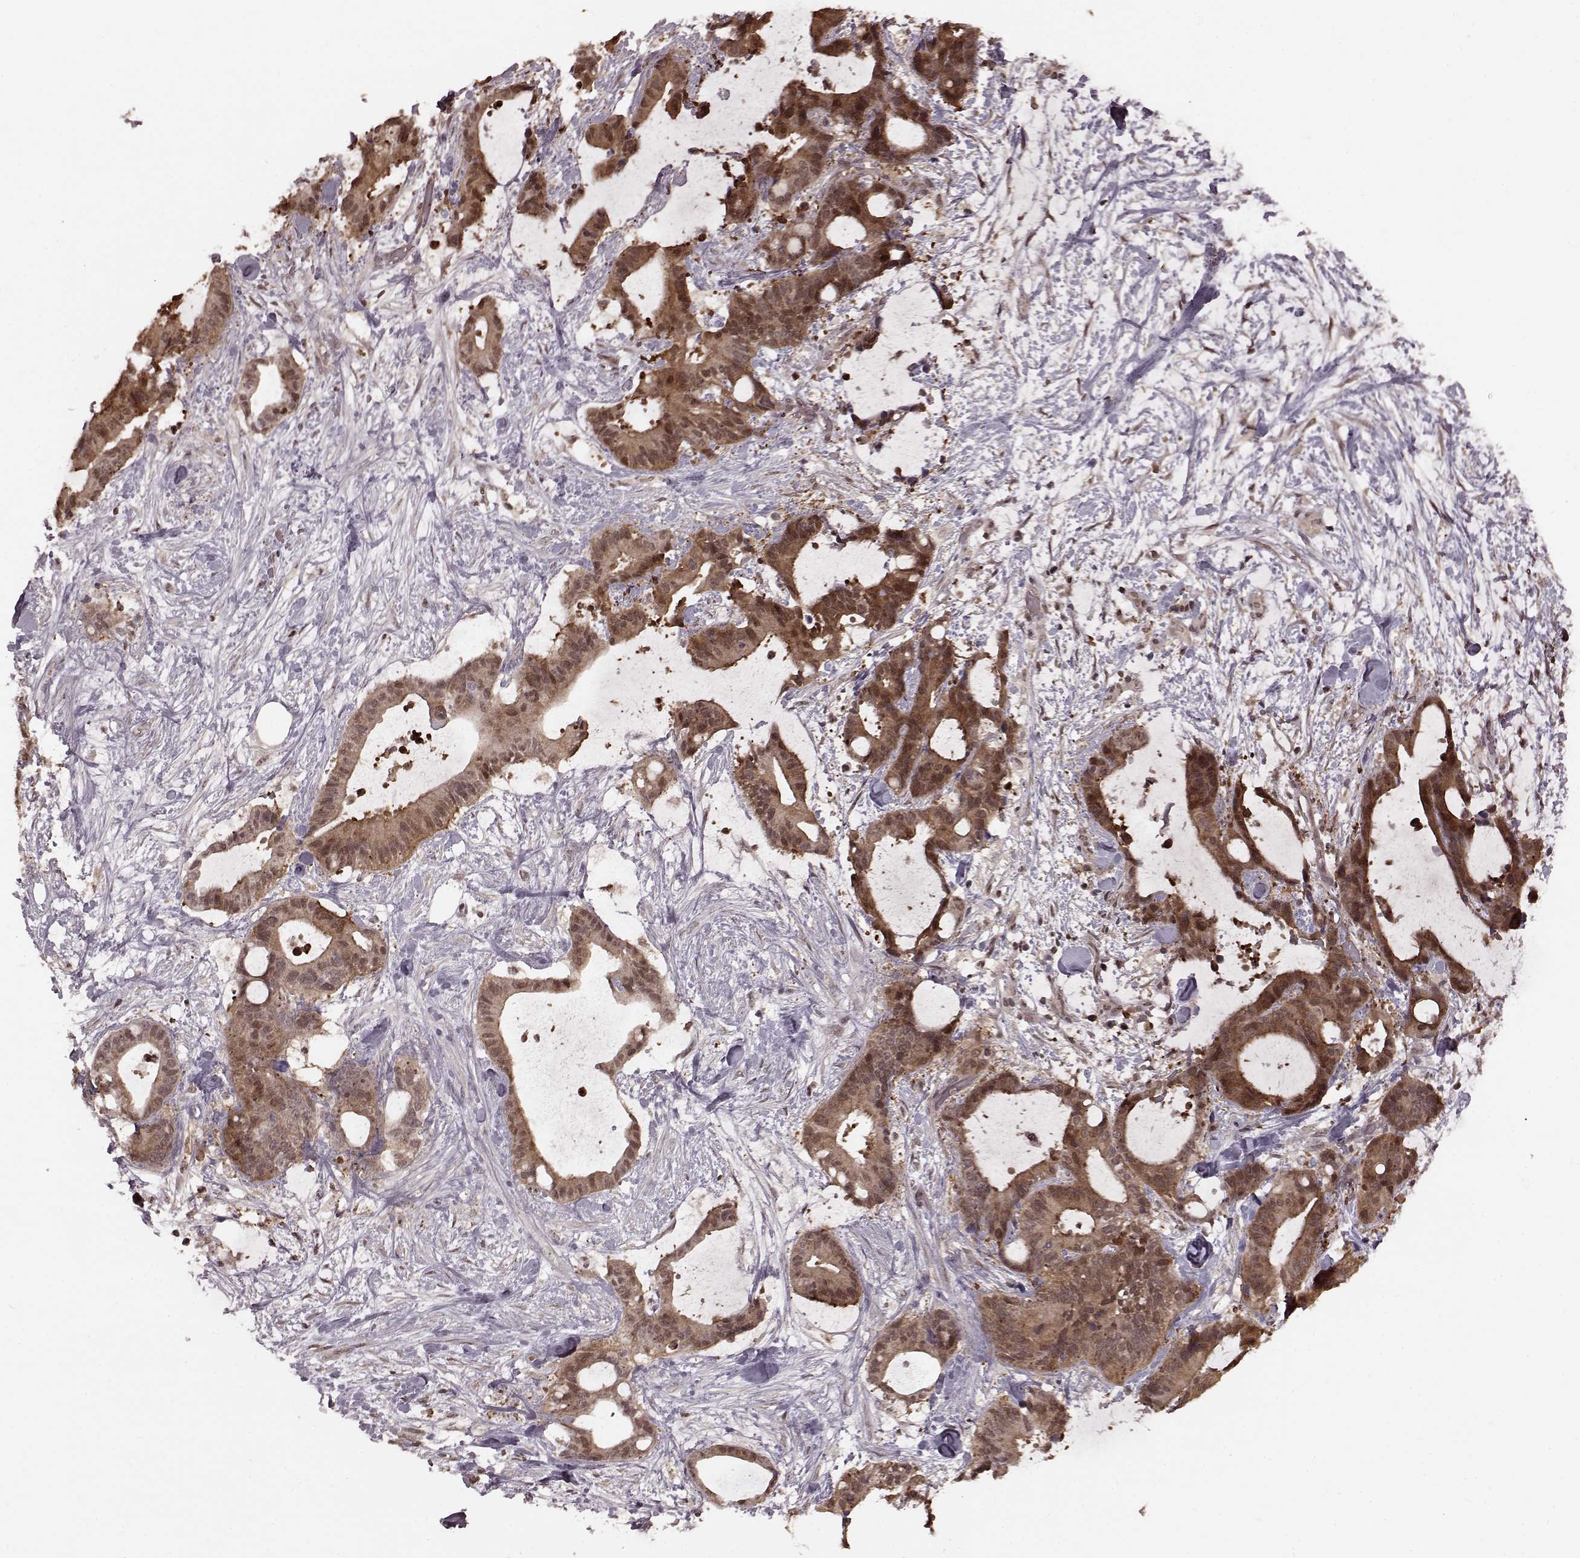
{"staining": {"intensity": "weak", "quantity": ">75%", "location": "cytoplasmic/membranous,nuclear"}, "tissue": "liver cancer", "cell_type": "Tumor cells", "image_type": "cancer", "snomed": [{"axis": "morphology", "description": "Cholangiocarcinoma"}, {"axis": "topography", "description": "Liver"}], "caption": "Human liver cholangiocarcinoma stained for a protein (brown) displays weak cytoplasmic/membranous and nuclear positive expression in approximately >75% of tumor cells.", "gene": "GSS", "patient": {"sex": "female", "age": 73}}